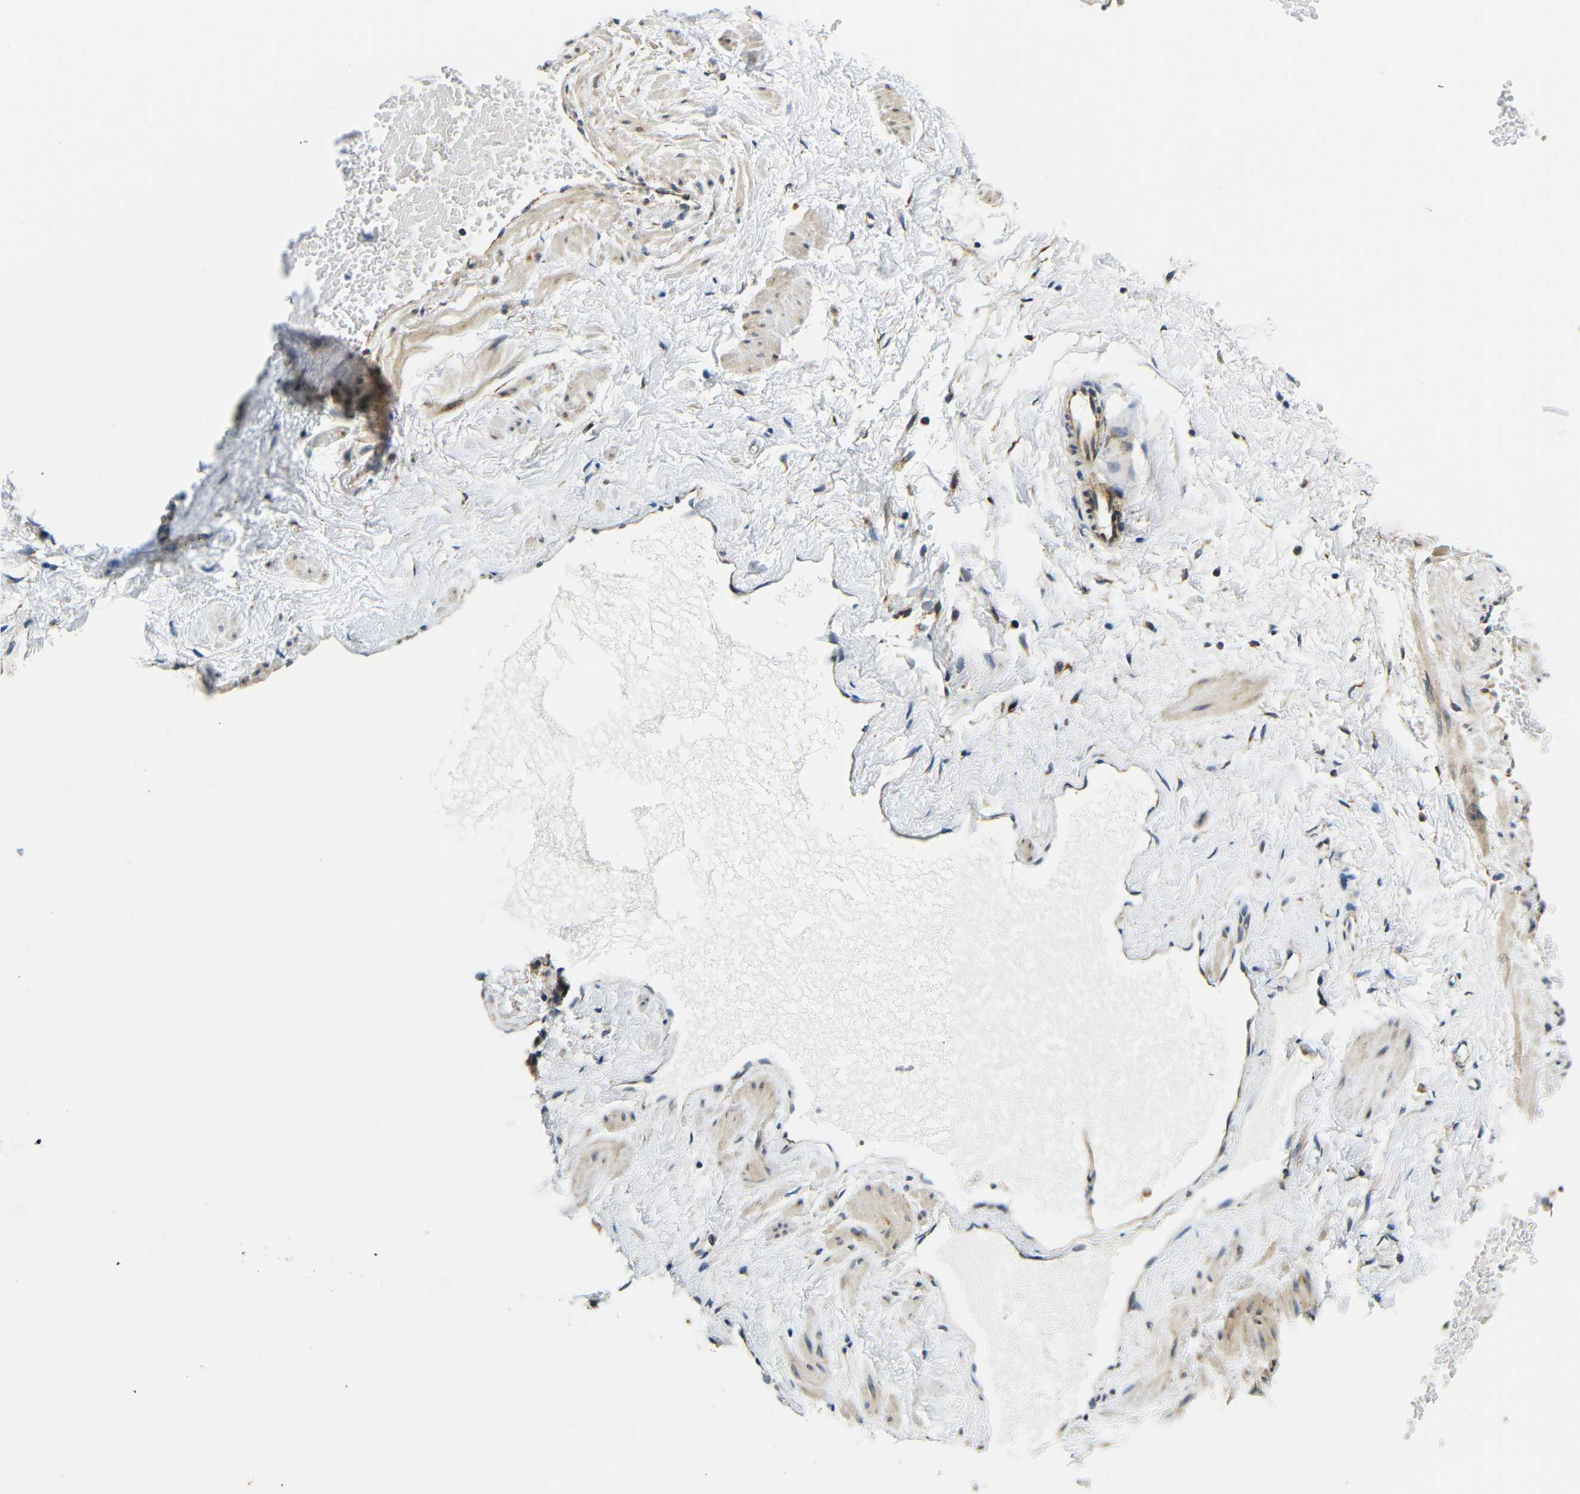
{"staining": {"intensity": "moderate", "quantity": ">75%", "location": "cytoplasmic/membranous"}, "tissue": "adipose tissue", "cell_type": "Adipocytes", "image_type": "normal", "snomed": [{"axis": "morphology", "description": "Normal tissue, NOS"}, {"axis": "topography", "description": "Soft tissue"}, {"axis": "topography", "description": "Vascular tissue"}], "caption": "Adipocytes exhibit medium levels of moderate cytoplasmic/membranous expression in approximately >75% of cells in unremarkable human adipose tissue.", "gene": "VAPB", "patient": {"sex": "female", "age": 35}}